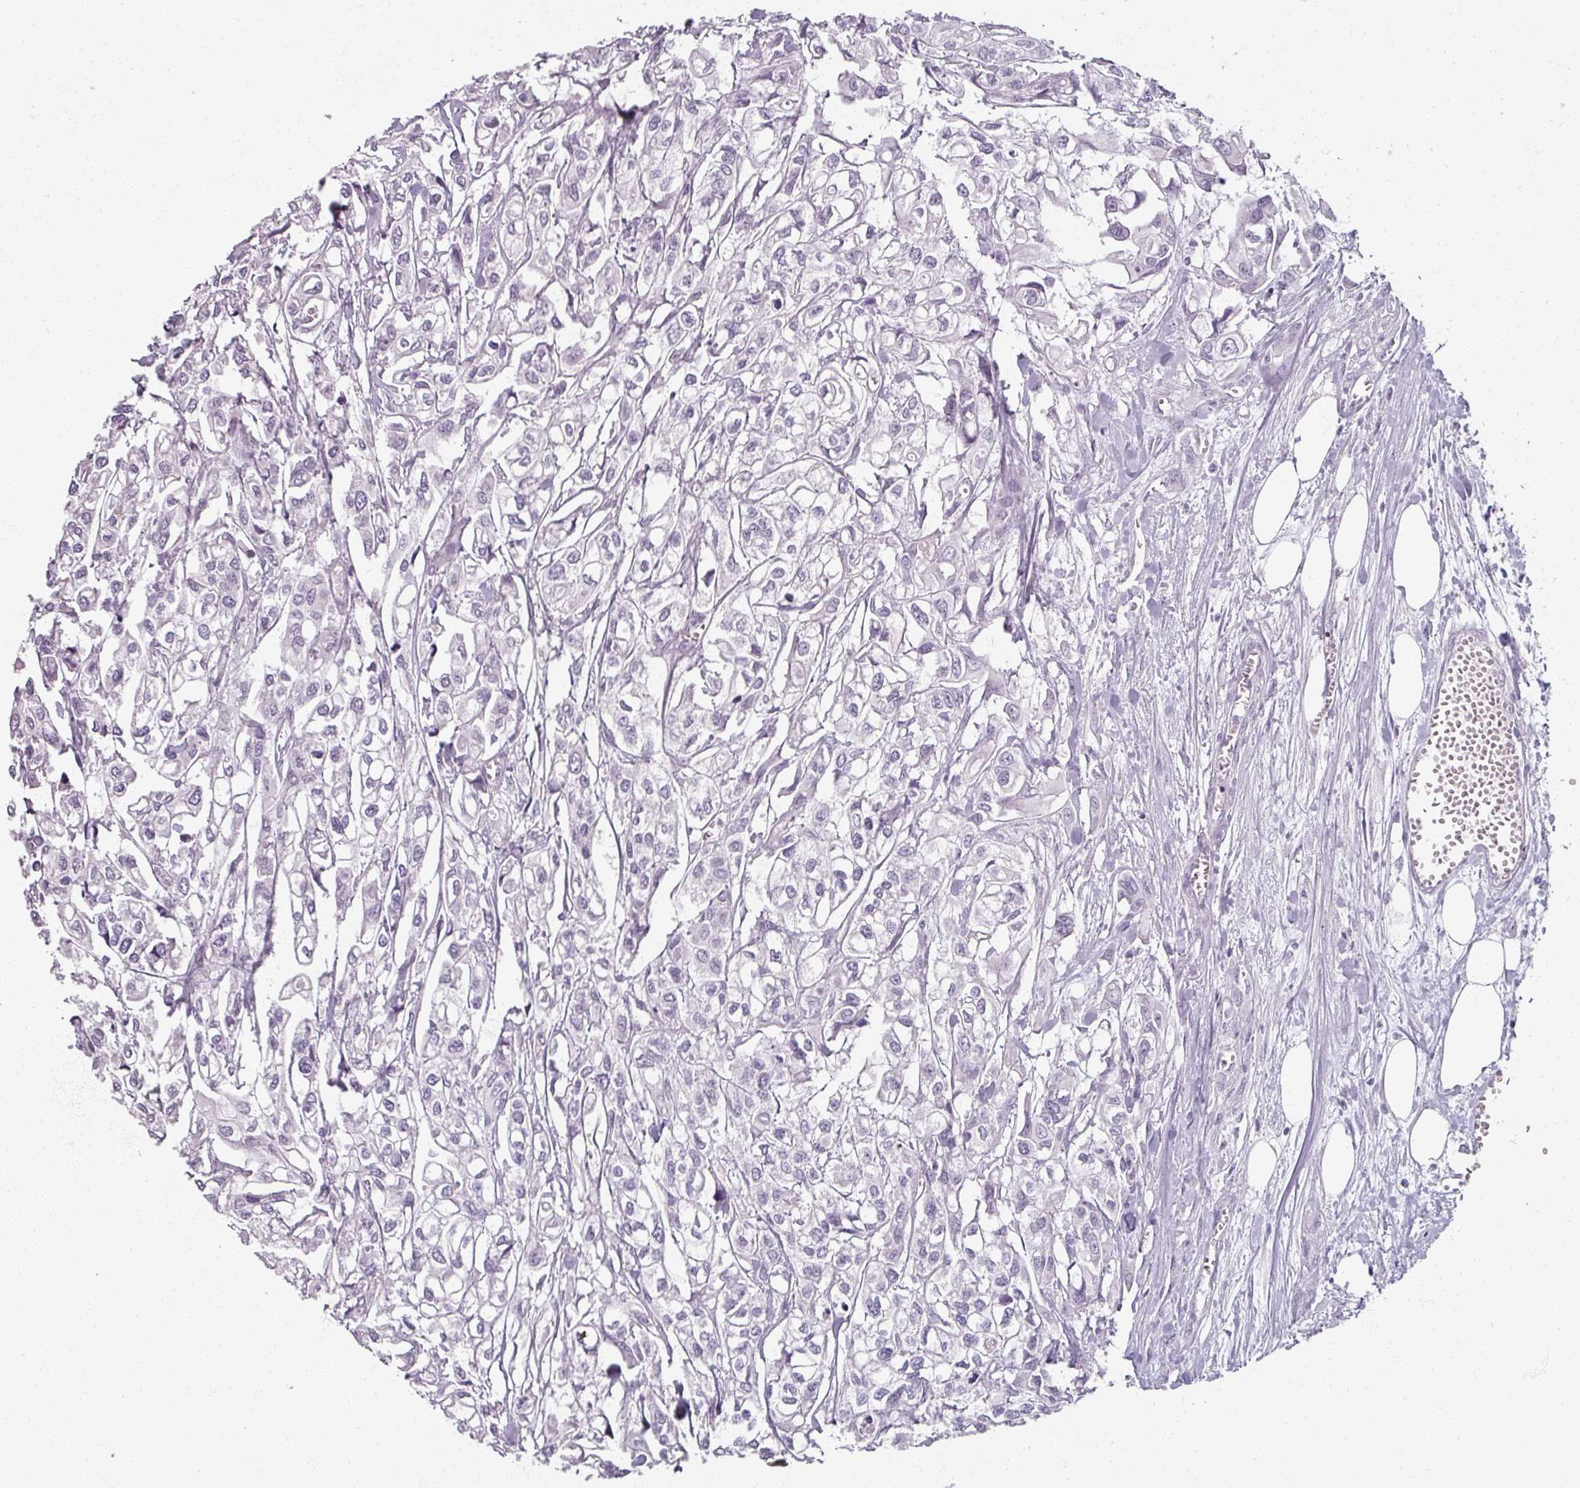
{"staining": {"intensity": "negative", "quantity": "none", "location": "none"}, "tissue": "urothelial cancer", "cell_type": "Tumor cells", "image_type": "cancer", "snomed": [{"axis": "morphology", "description": "Urothelial carcinoma, High grade"}, {"axis": "topography", "description": "Urinary bladder"}], "caption": "An immunohistochemistry image of urothelial cancer is shown. There is no staining in tumor cells of urothelial cancer.", "gene": "REG3G", "patient": {"sex": "male", "age": 67}}